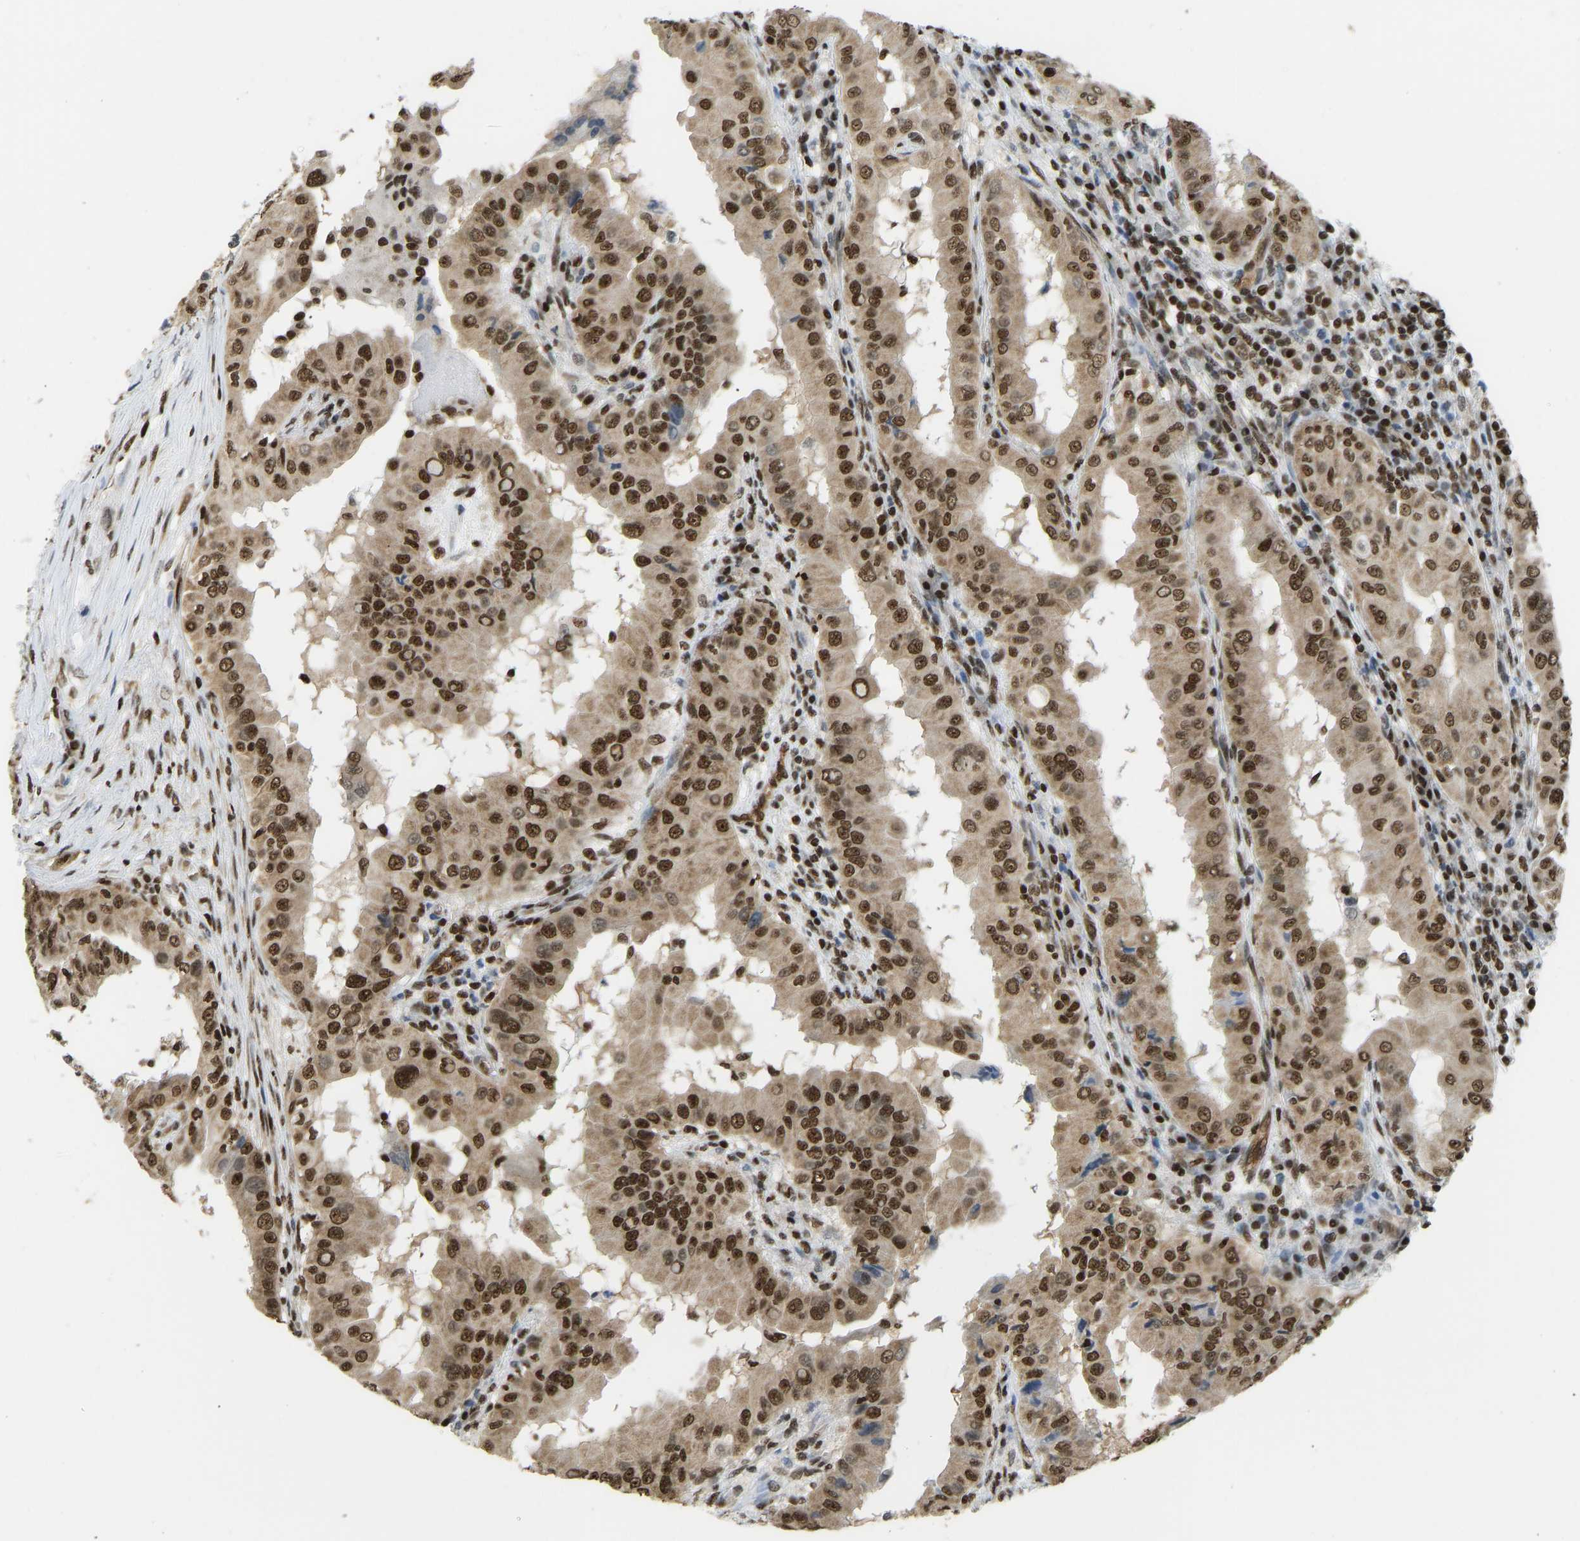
{"staining": {"intensity": "strong", "quantity": ">75%", "location": "cytoplasmic/membranous,nuclear"}, "tissue": "thyroid cancer", "cell_type": "Tumor cells", "image_type": "cancer", "snomed": [{"axis": "morphology", "description": "Papillary adenocarcinoma, NOS"}, {"axis": "topography", "description": "Thyroid gland"}], "caption": "Protein staining demonstrates strong cytoplasmic/membranous and nuclear staining in about >75% of tumor cells in papillary adenocarcinoma (thyroid).", "gene": "ZSCAN20", "patient": {"sex": "male", "age": 33}}